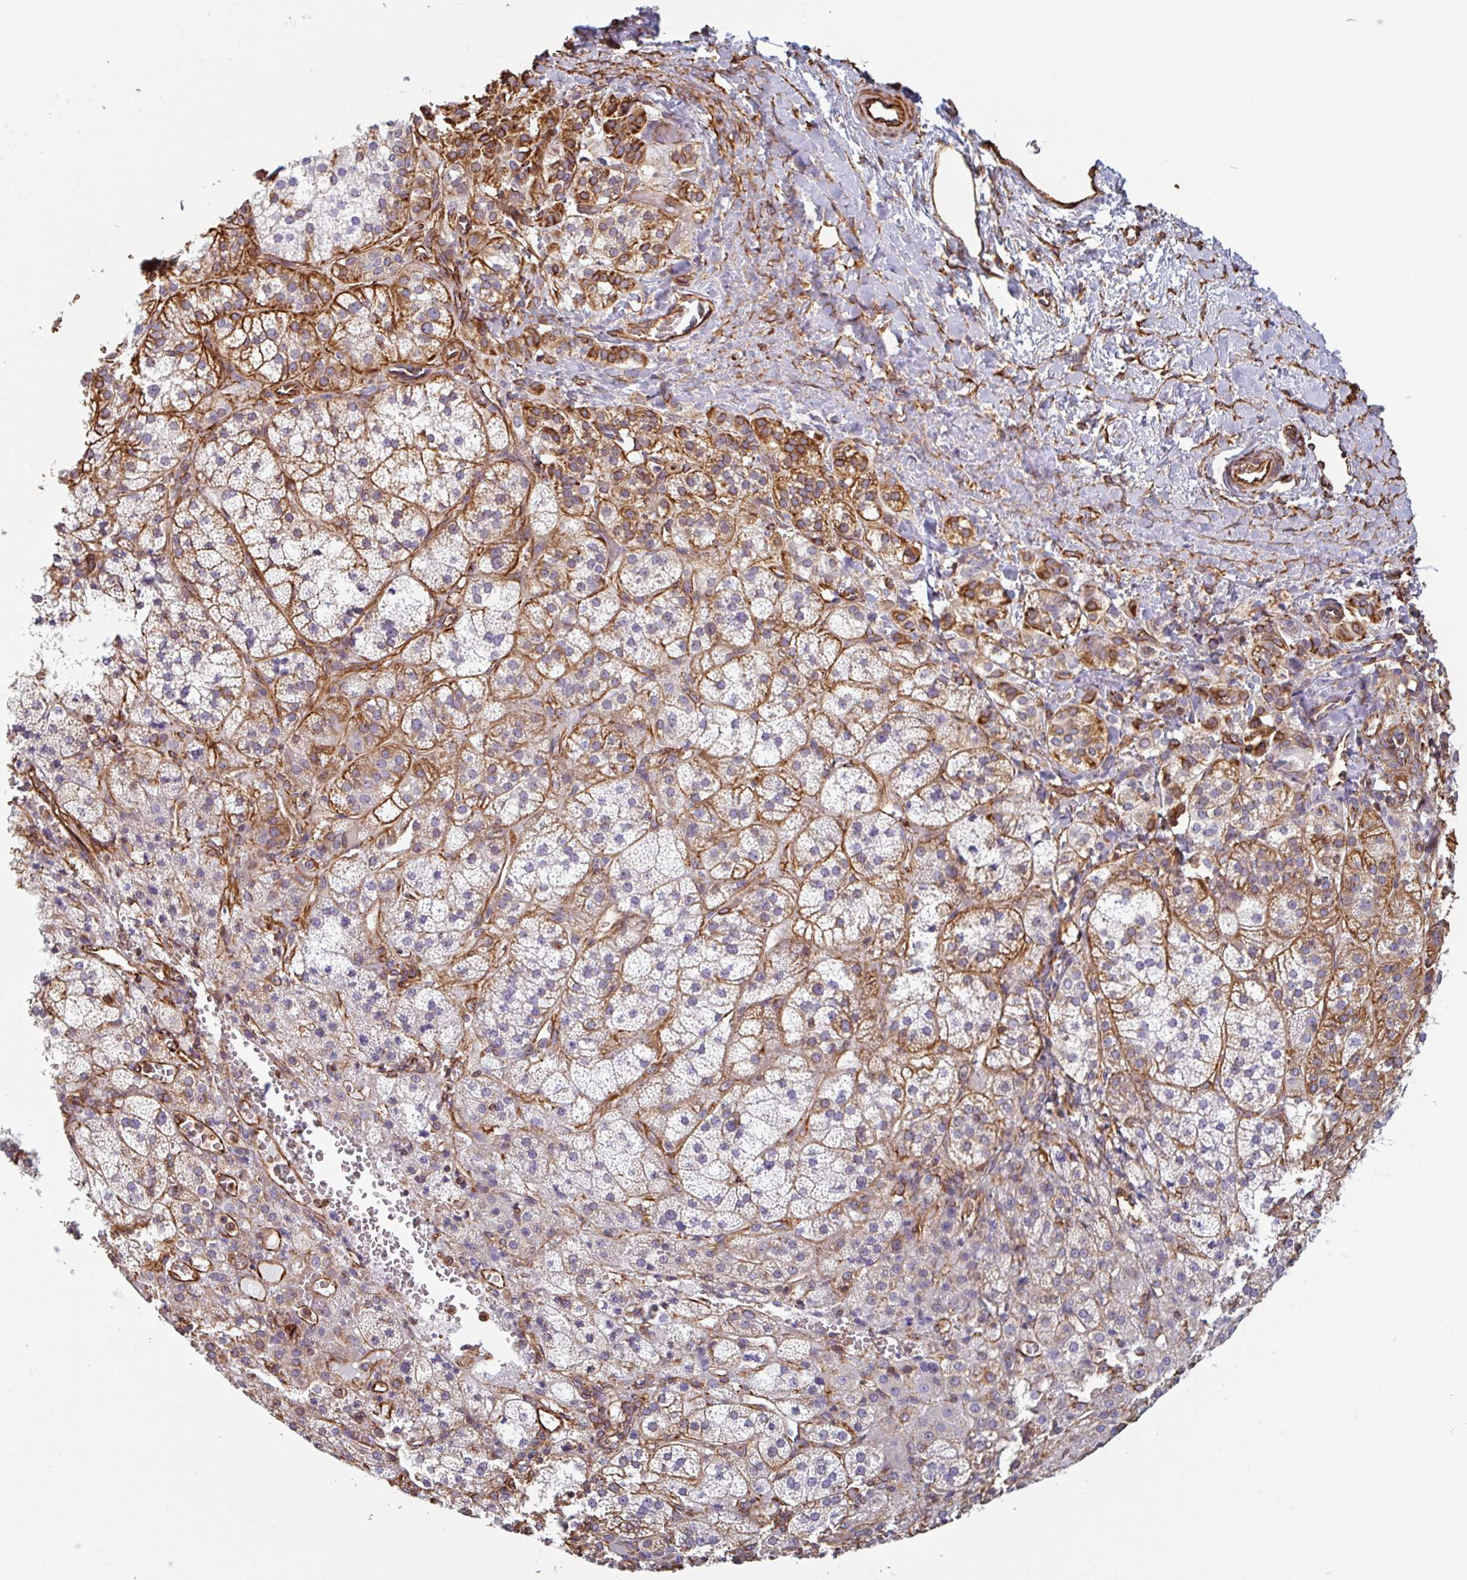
{"staining": {"intensity": "moderate", "quantity": "25%-75%", "location": "cytoplasmic/membranous"}, "tissue": "adrenal gland", "cell_type": "Glandular cells", "image_type": "normal", "snomed": [{"axis": "morphology", "description": "Normal tissue, NOS"}, {"axis": "topography", "description": "Adrenal gland"}], "caption": "Adrenal gland stained with immunohistochemistry shows moderate cytoplasmic/membranous staining in about 25%-75% of glandular cells.", "gene": "PPFIA1", "patient": {"sex": "female", "age": 60}}